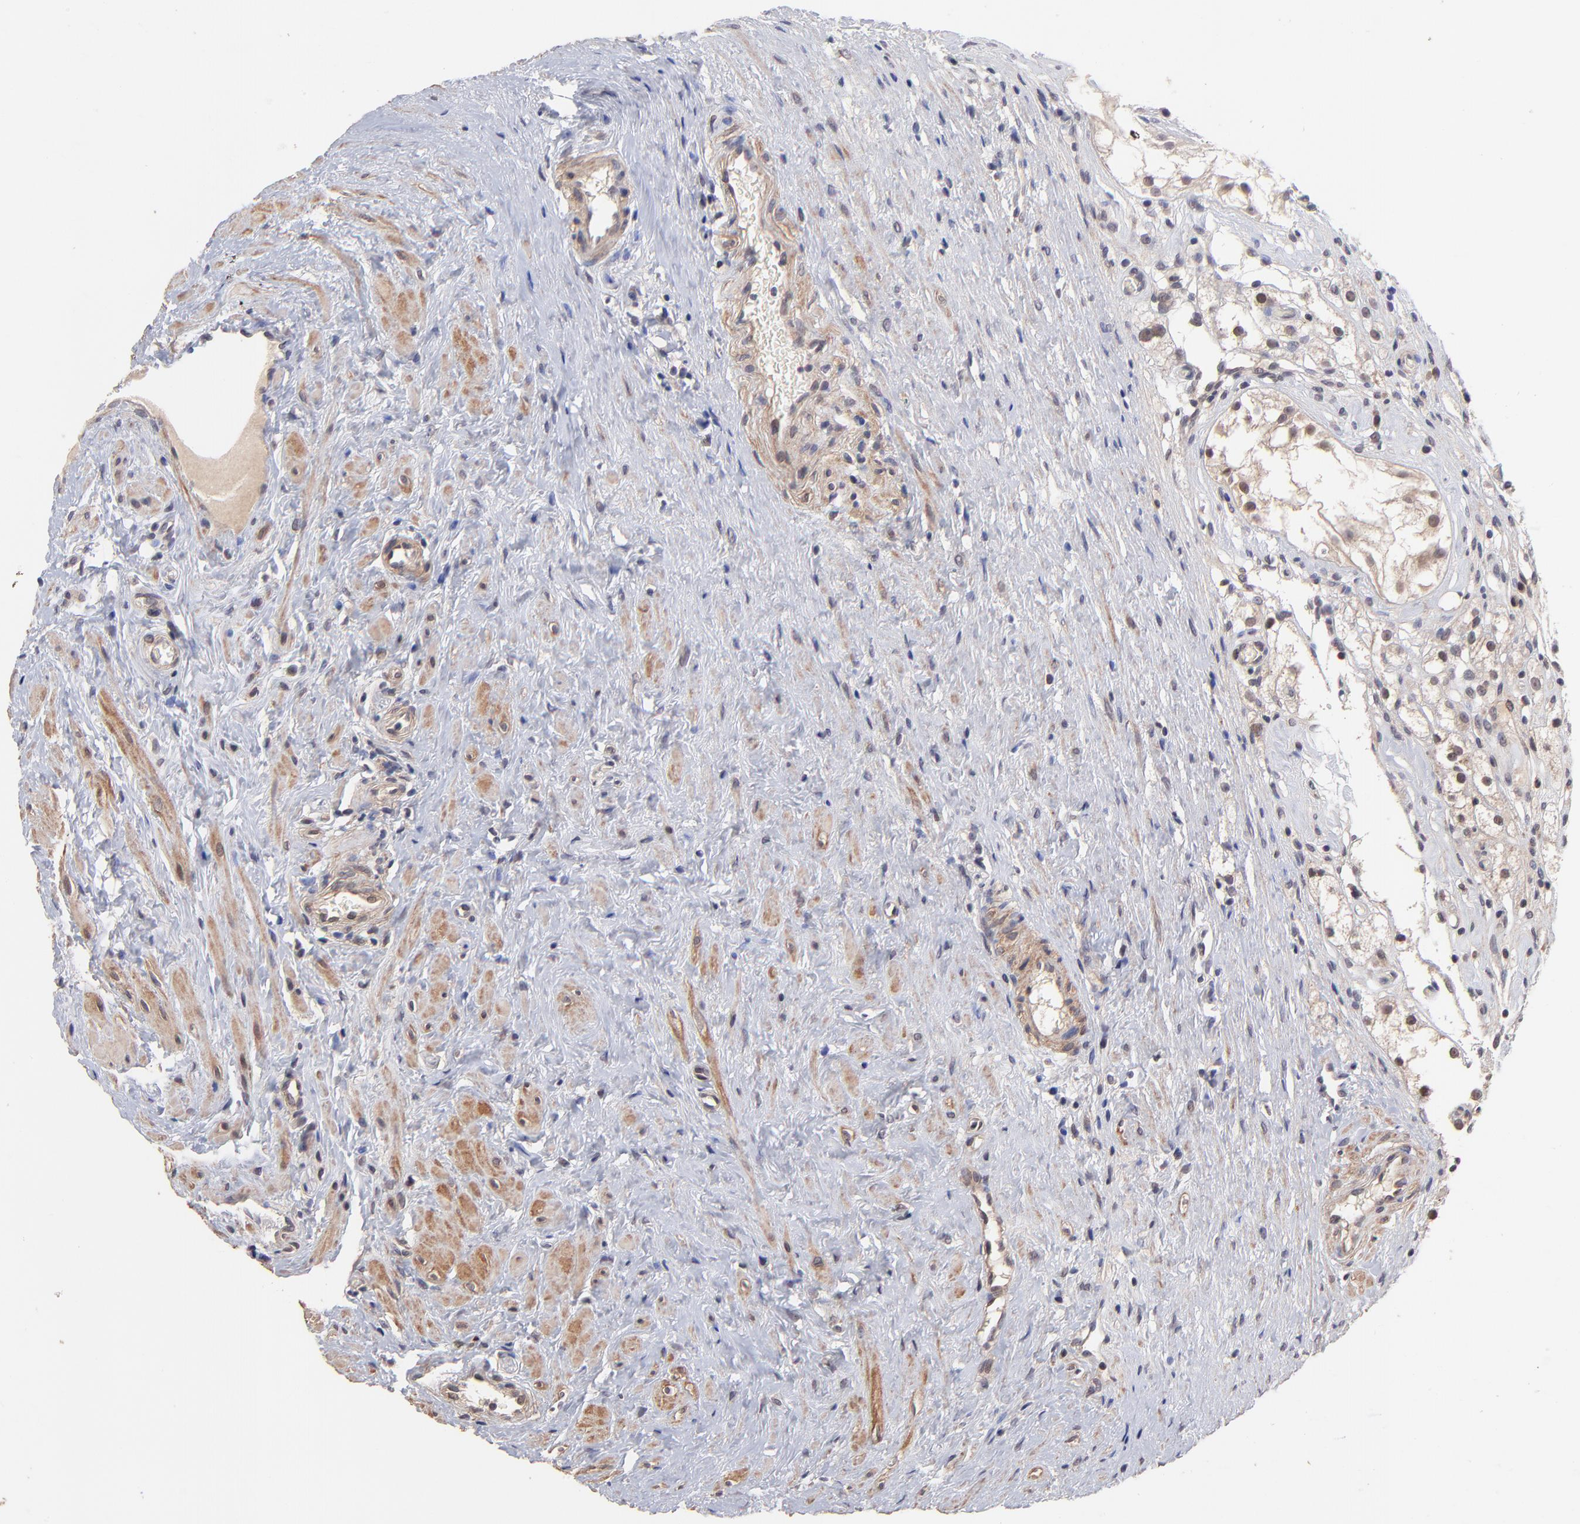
{"staining": {"intensity": "moderate", "quantity": ">75%", "location": "cytoplasmic/membranous"}, "tissue": "testis cancer", "cell_type": "Tumor cells", "image_type": "cancer", "snomed": [{"axis": "morphology", "description": "Seminoma, NOS"}, {"axis": "topography", "description": "Testis"}], "caption": "Immunohistochemical staining of human seminoma (testis) reveals medium levels of moderate cytoplasmic/membranous protein staining in approximately >75% of tumor cells.", "gene": "BAIAP2L2", "patient": {"sex": "male", "age": 35}}